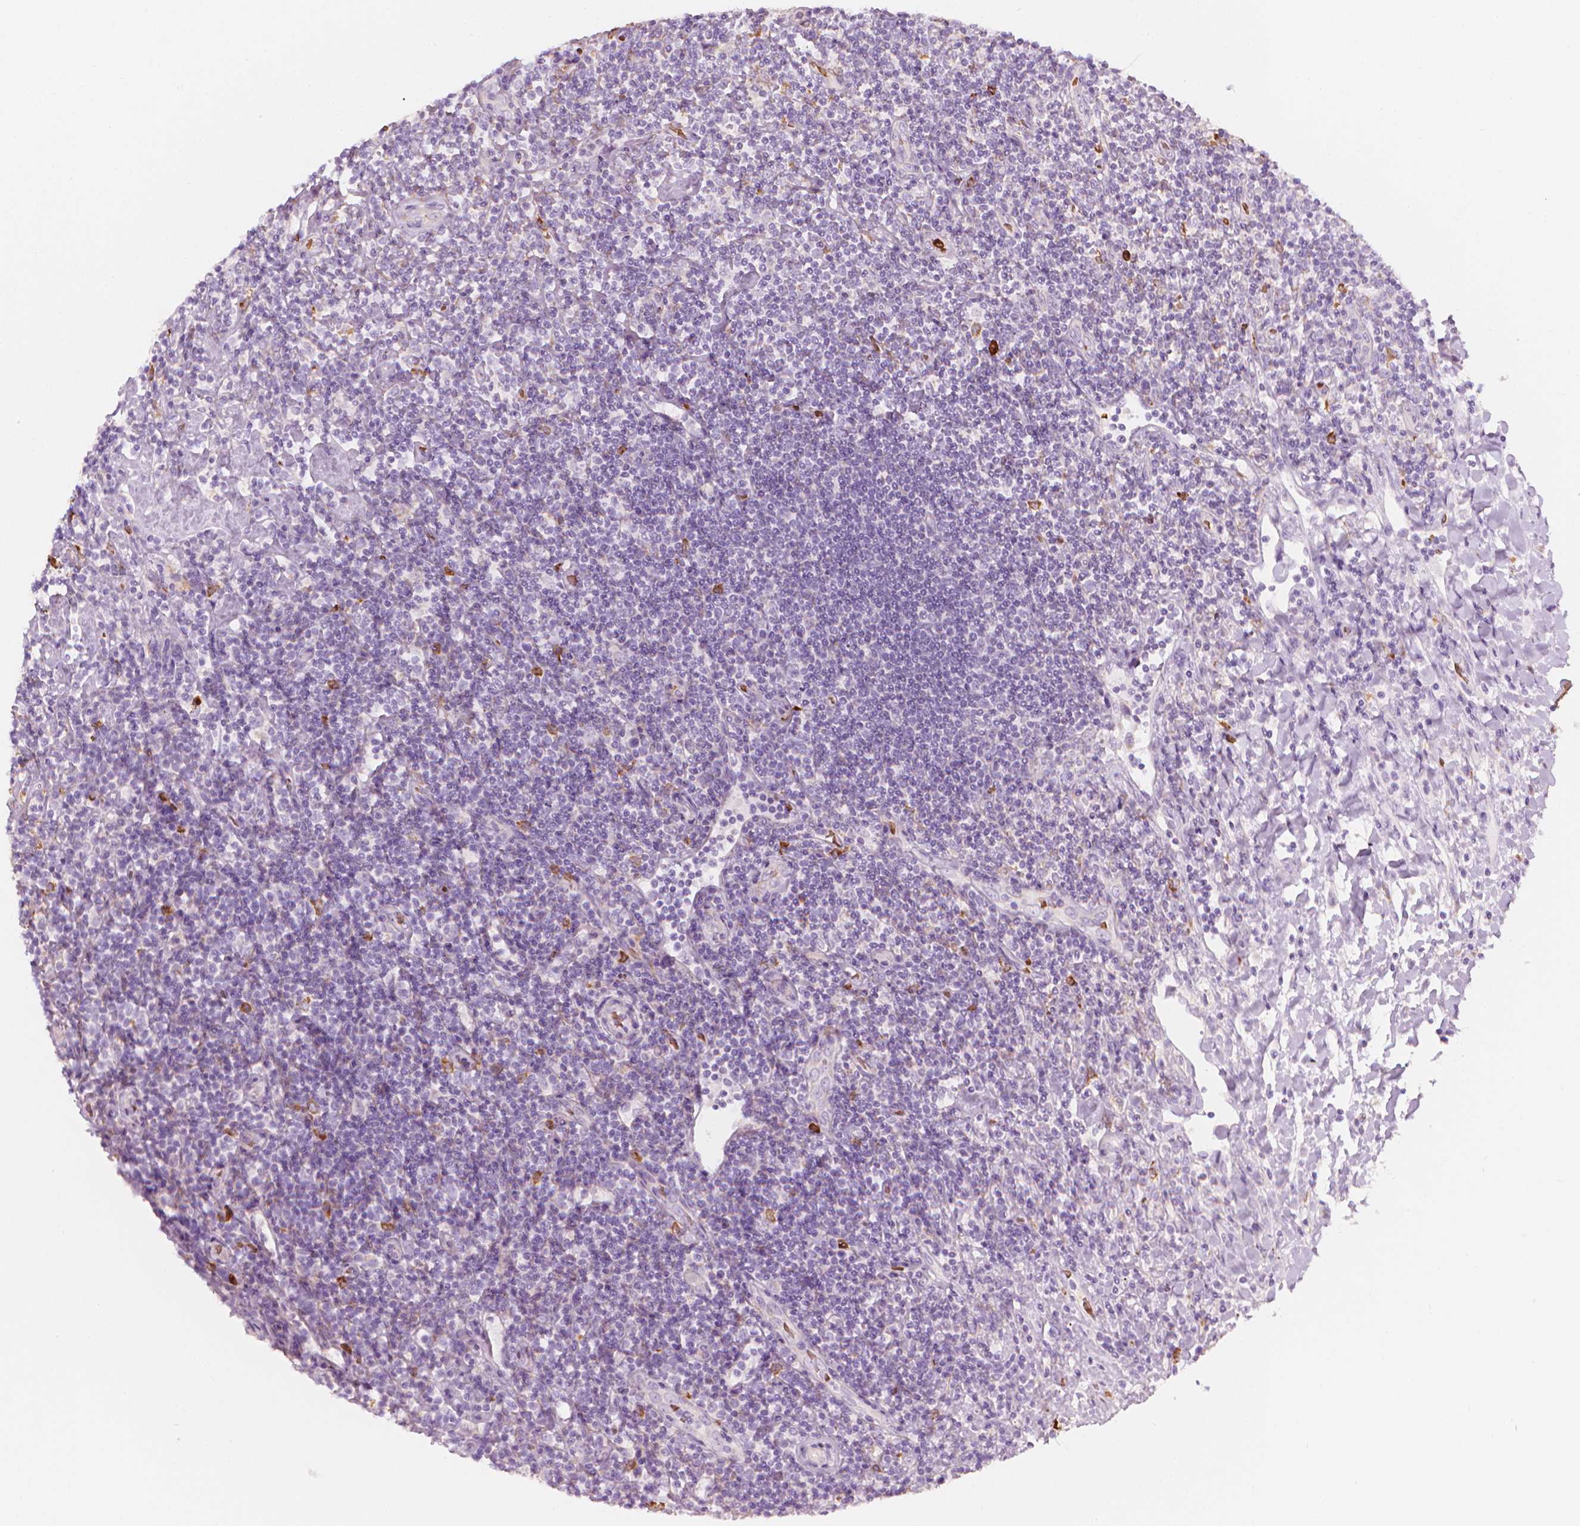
{"staining": {"intensity": "negative", "quantity": "none", "location": "none"}, "tissue": "lymphoma", "cell_type": "Tumor cells", "image_type": "cancer", "snomed": [{"axis": "morphology", "description": "Hodgkin's disease, NOS"}, {"axis": "topography", "description": "Lymph node"}], "caption": "IHC image of Hodgkin's disease stained for a protein (brown), which exhibits no expression in tumor cells.", "gene": "CES1", "patient": {"sex": "male", "age": 40}}